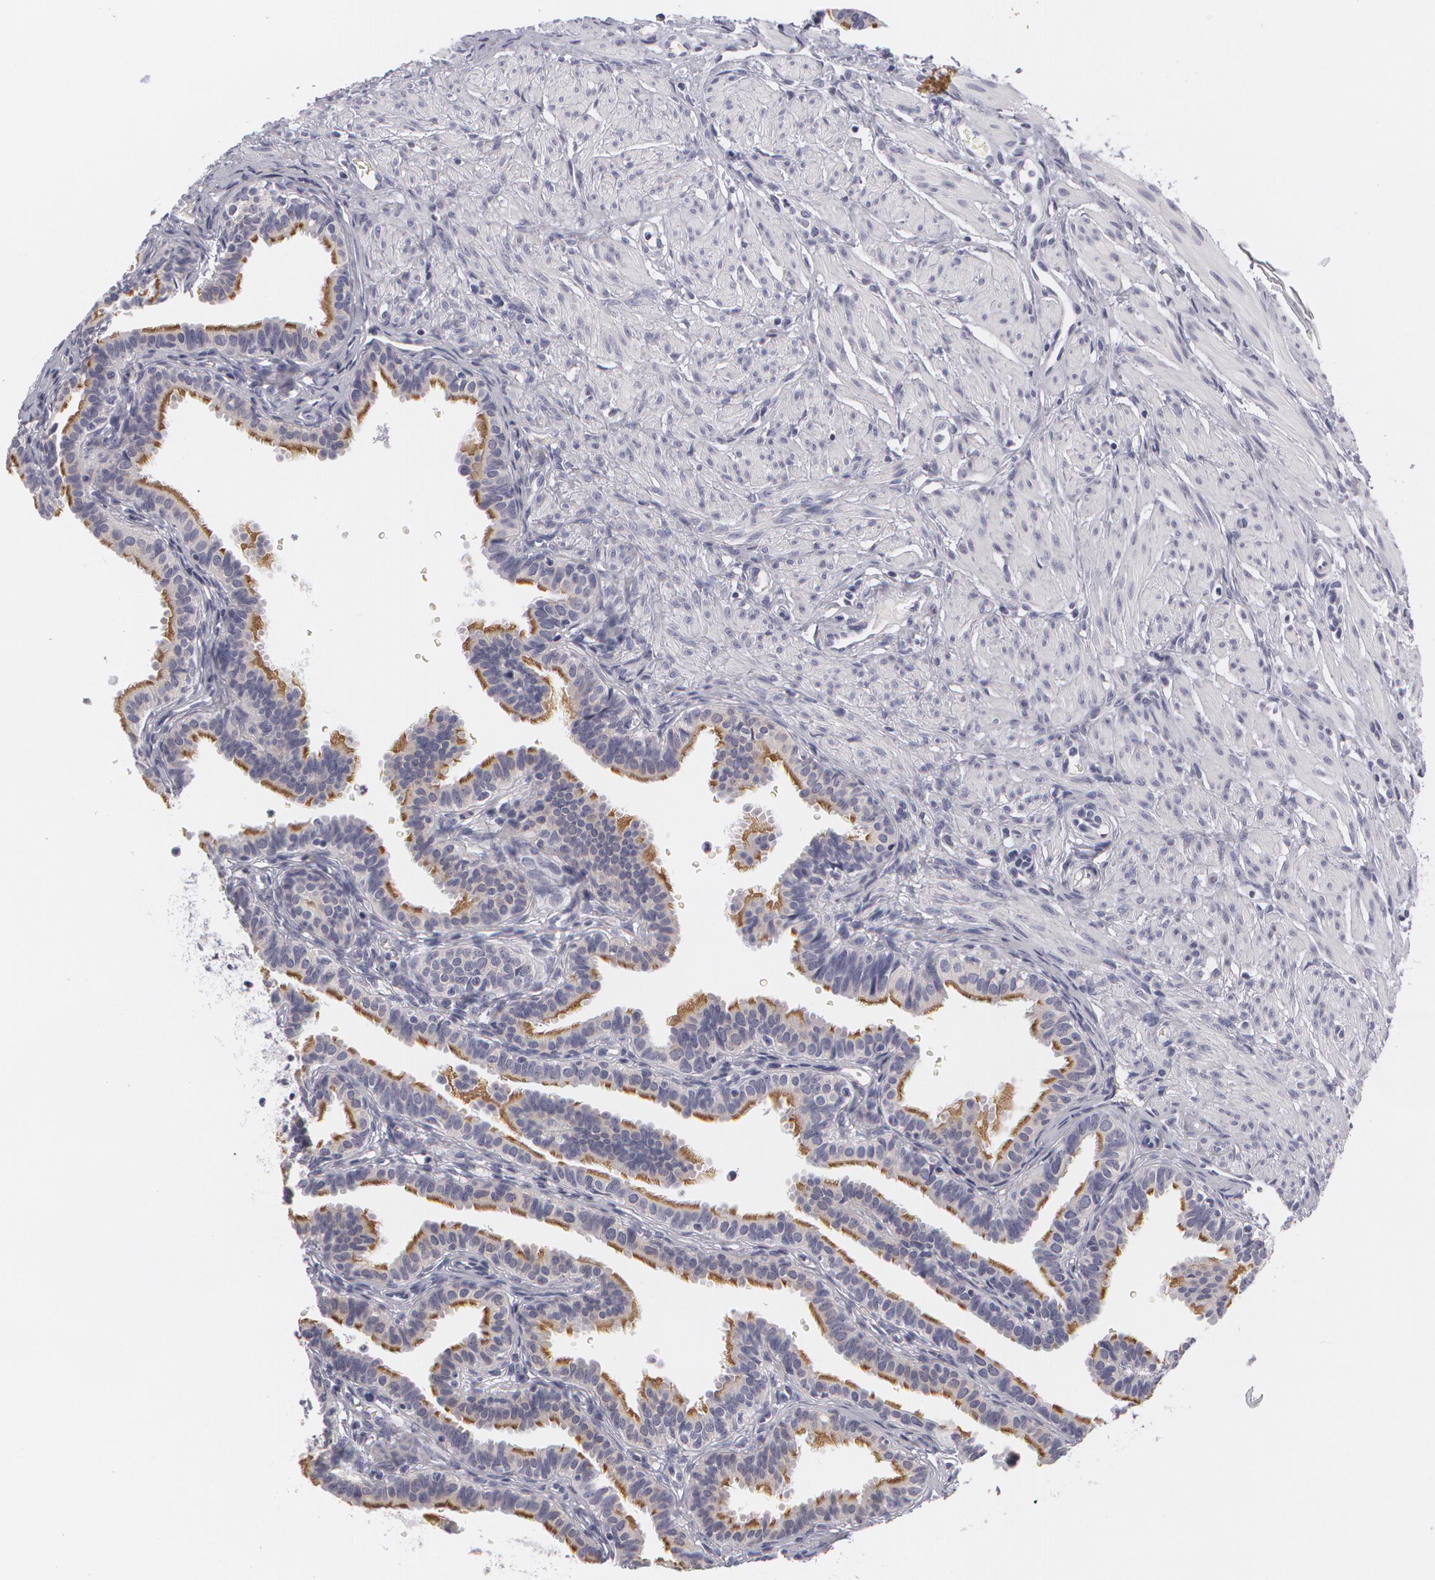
{"staining": {"intensity": "moderate", "quantity": ">75%", "location": "cytoplasmic/membranous"}, "tissue": "fallopian tube", "cell_type": "Glandular cells", "image_type": "normal", "snomed": [{"axis": "morphology", "description": "Normal tissue, NOS"}, {"axis": "topography", "description": "Fallopian tube"}], "caption": "Immunohistochemistry (IHC) histopathology image of normal fallopian tube stained for a protein (brown), which displays medium levels of moderate cytoplasmic/membranous expression in about >75% of glandular cells.", "gene": "MBNL3", "patient": {"sex": "female", "age": 32}}